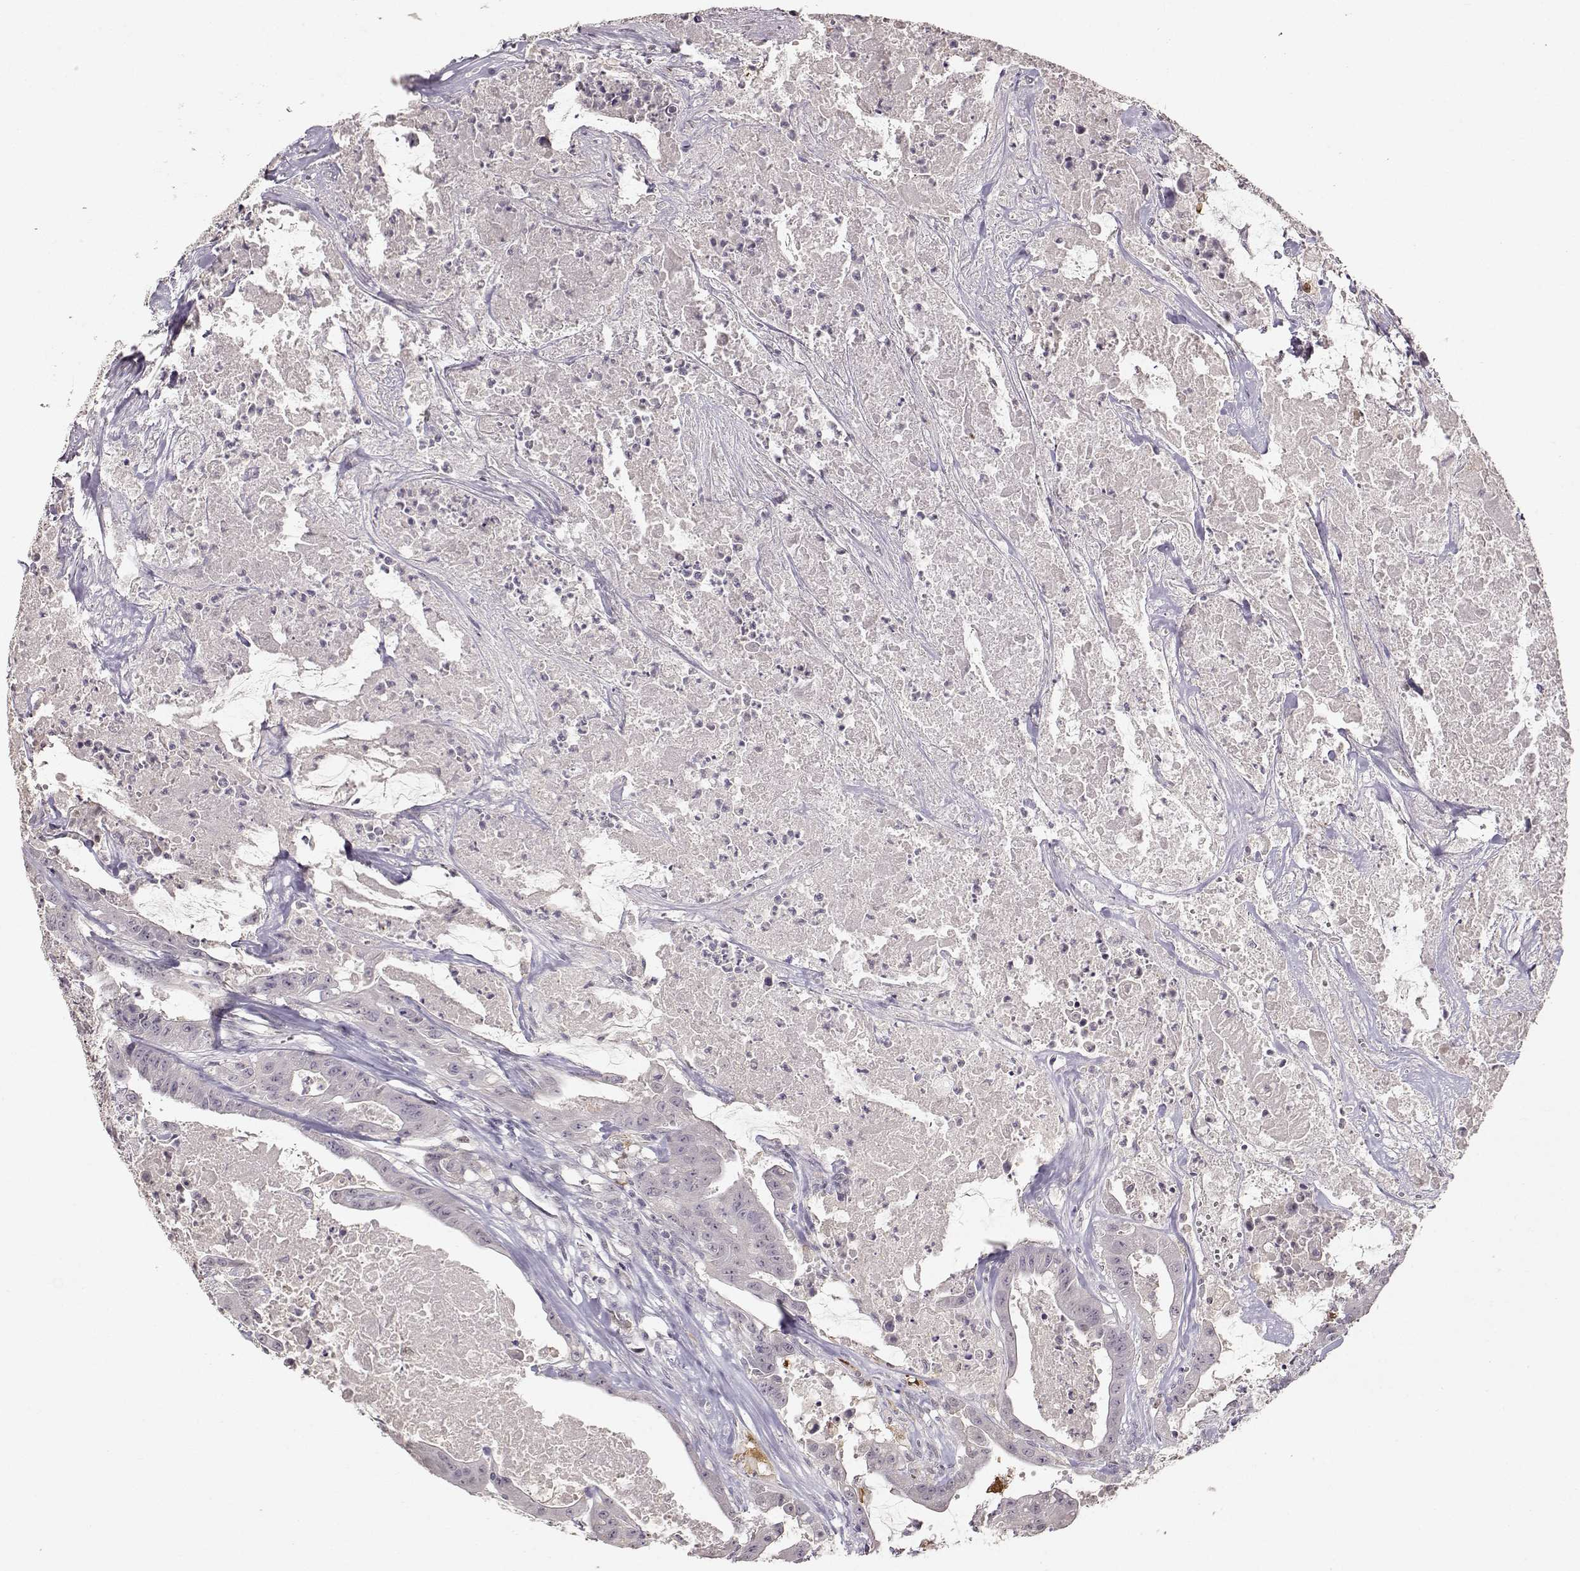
{"staining": {"intensity": "negative", "quantity": "none", "location": "none"}, "tissue": "colorectal cancer", "cell_type": "Tumor cells", "image_type": "cancer", "snomed": [{"axis": "morphology", "description": "Adenocarcinoma, NOS"}, {"axis": "topography", "description": "Colon"}], "caption": "An immunohistochemistry photomicrograph of adenocarcinoma (colorectal) is shown. There is no staining in tumor cells of adenocarcinoma (colorectal).", "gene": "S100B", "patient": {"sex": "male", "age": 33}}